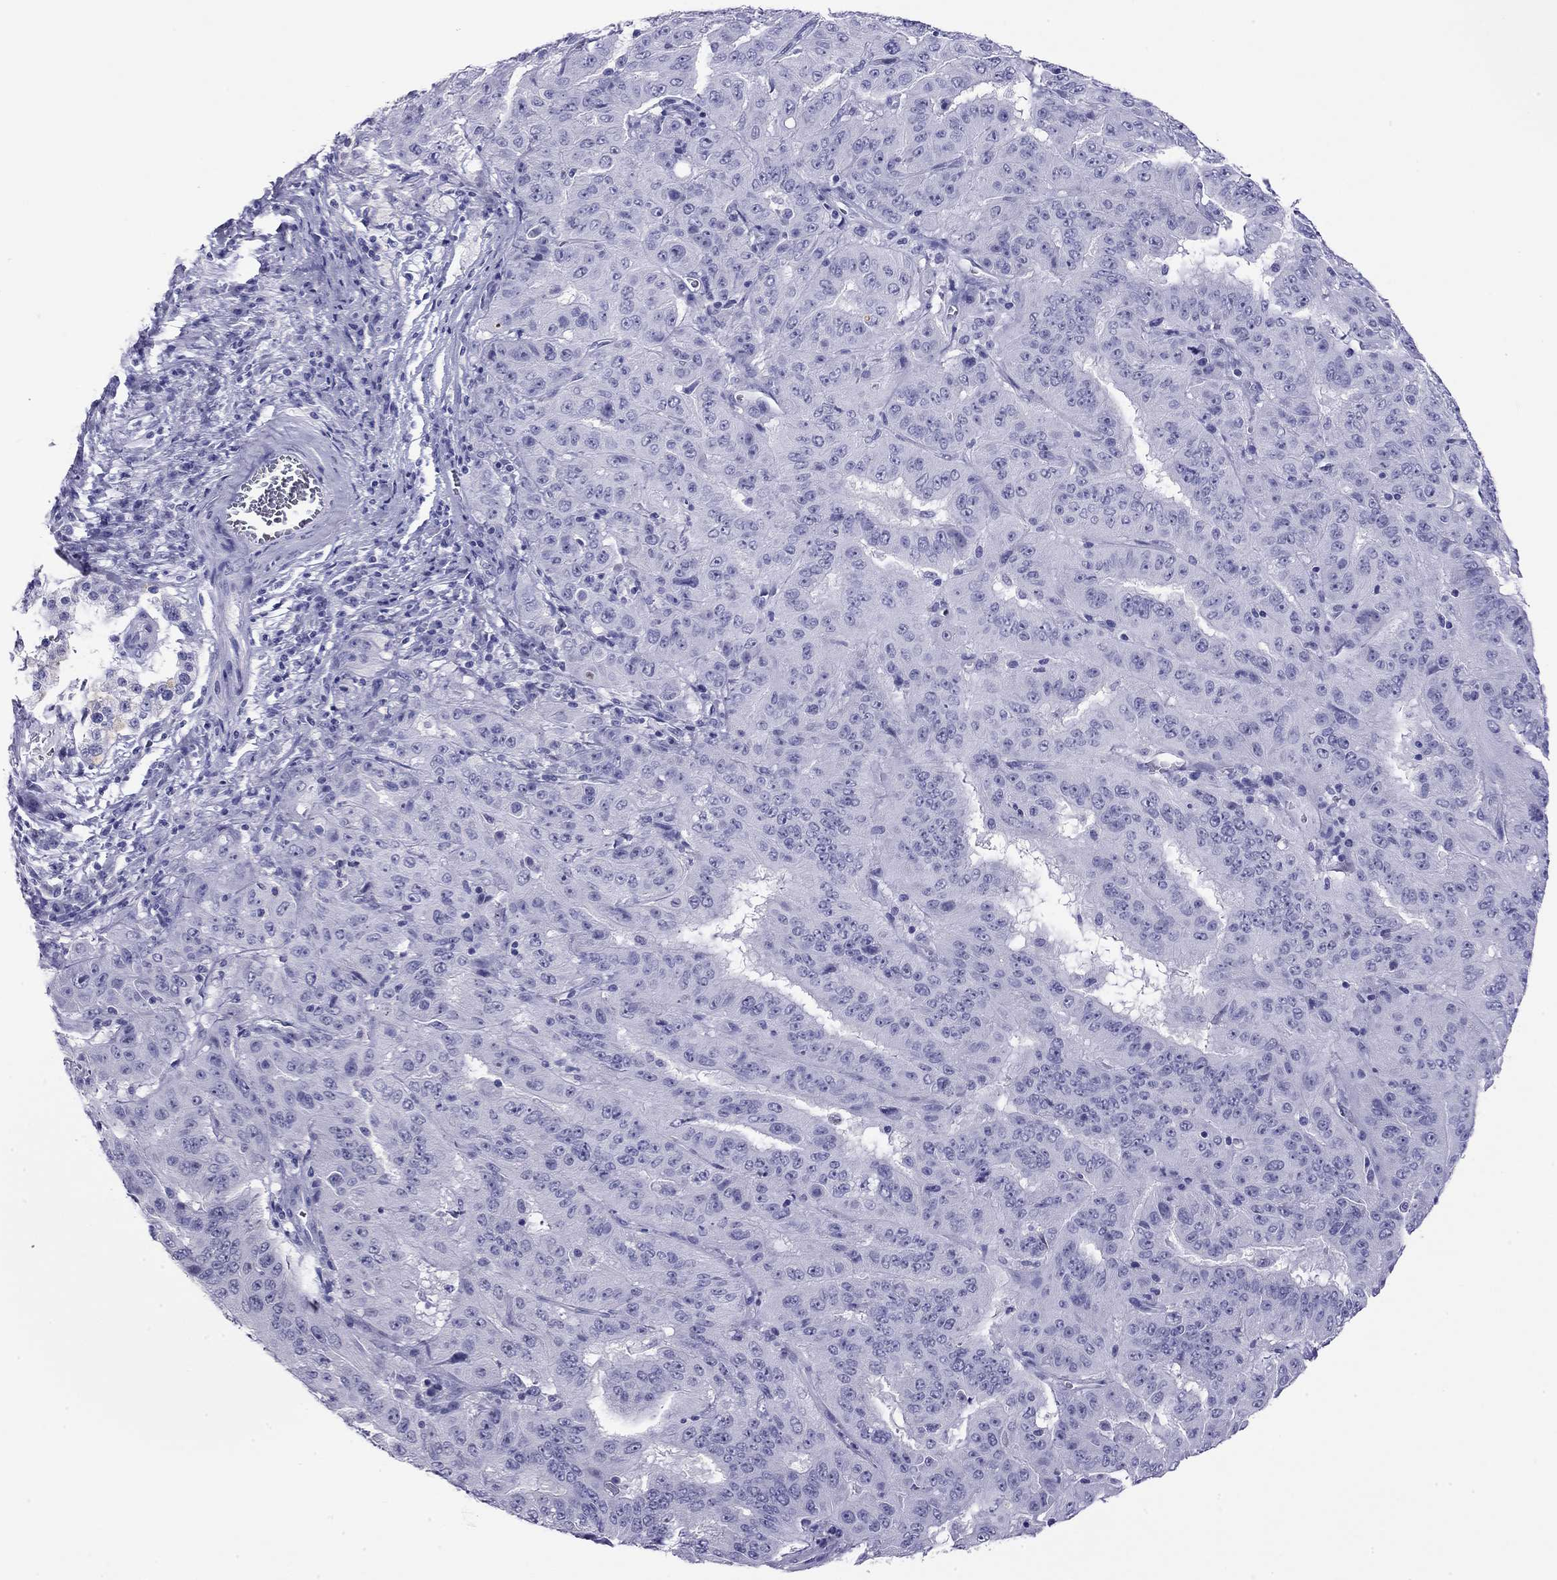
{"staining": {"intensity": "negative", "quantity": "none", "location": "none"}, "tissue": "pancreatic cancer", "cell_type": "Tumor cells", "image_type": "cancer", "snomed": [{"axis": "morphology", "description": "Adenocarcinoma, NOS"}, {"axis": "topography", "description": "Pancreas"}], "caption": "Micrograph shows no protein staining in tumor cells of pancreatic adenocarcinoma tissue. (Stains: DAB immunohistochemistry with hematoxylin counter stain, Microscopy: brightfield microscopy at high magnification).", "gene": "ODF4", "patient": {"sex": "male", "age": 63}}